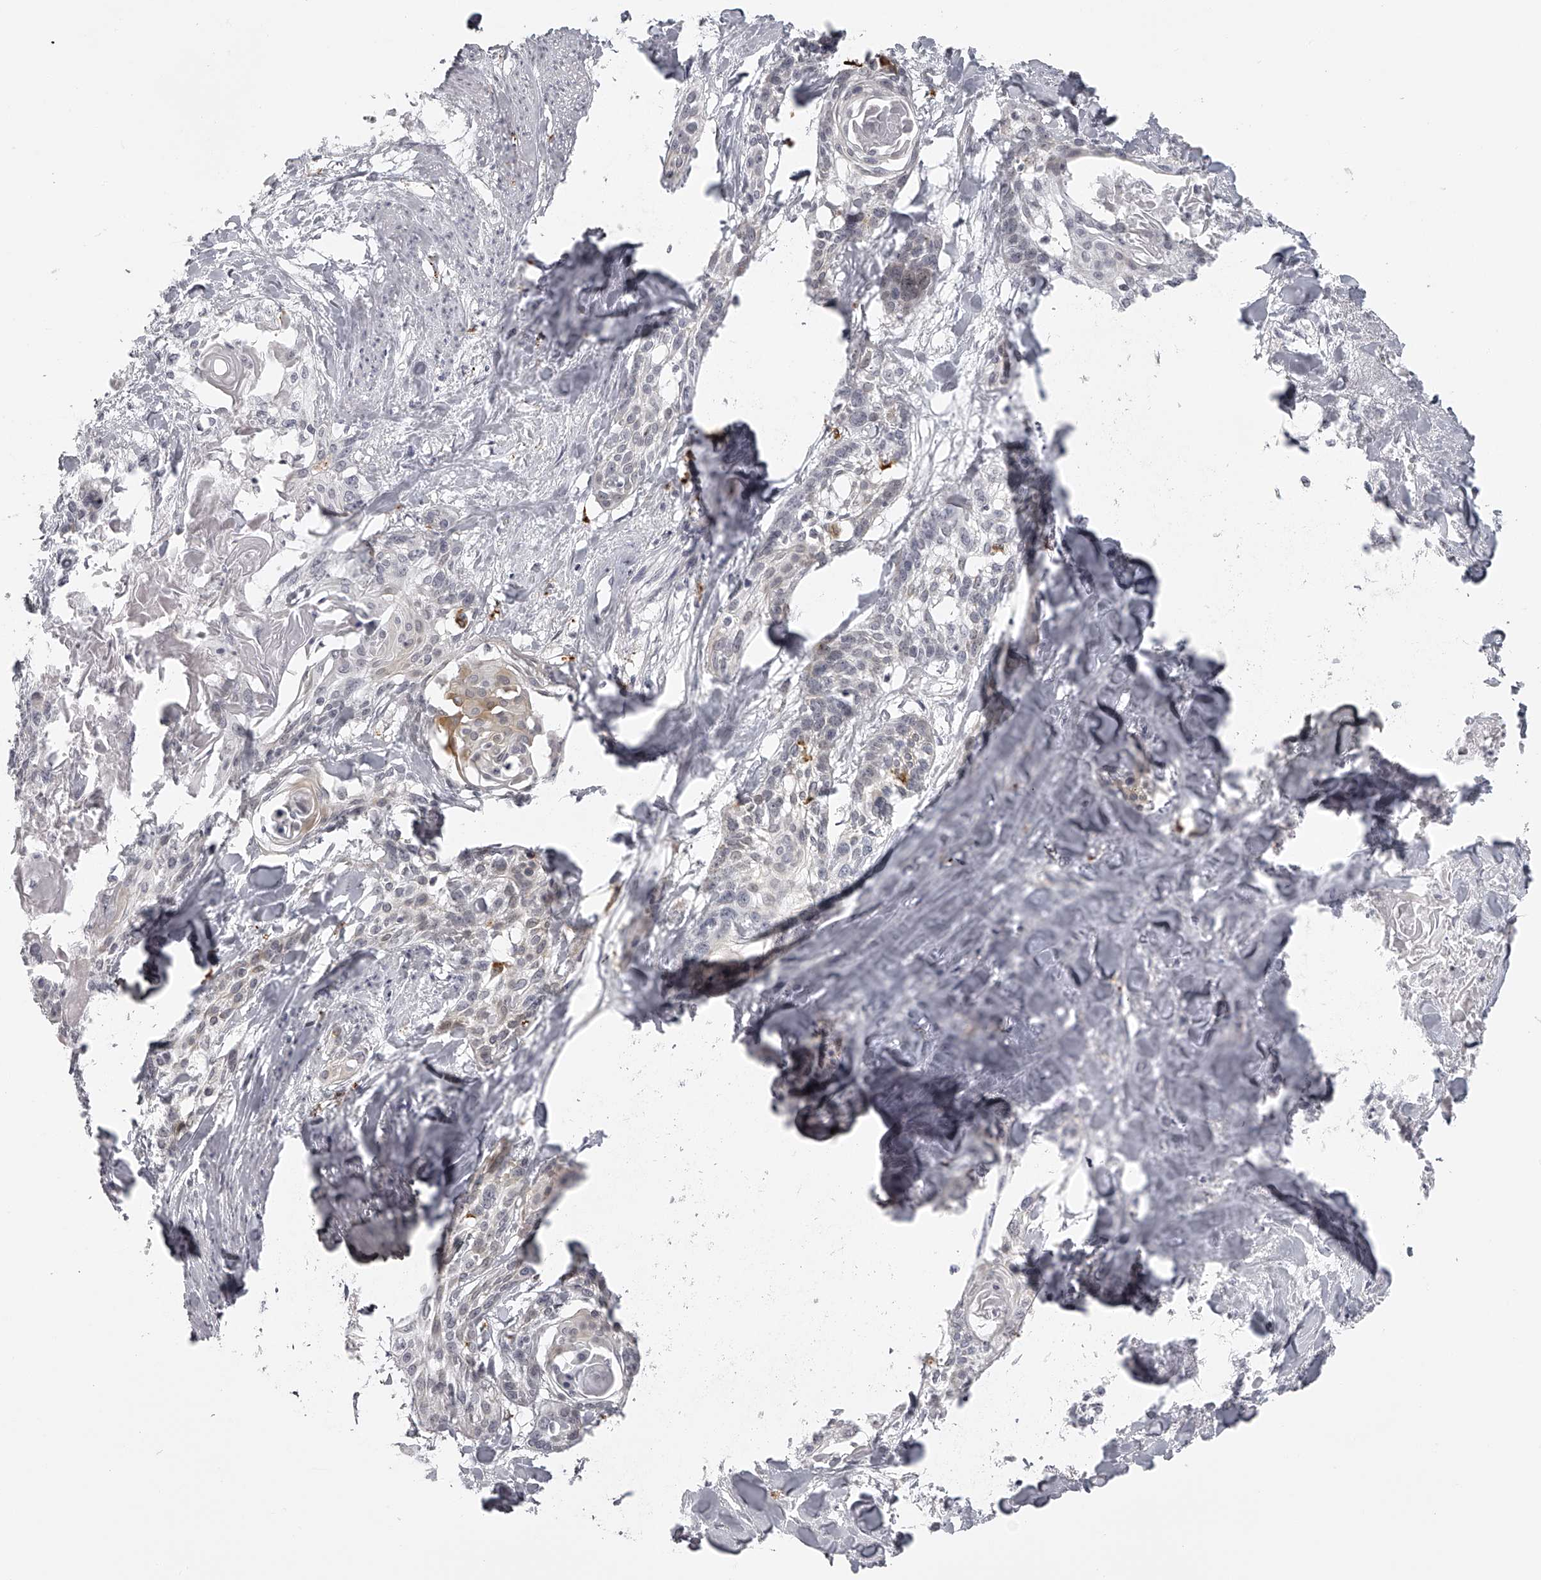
{"staining": {"intensity": "weak", "quantity": "<25%", "location": "cytoplasmic/membranous"}, "tissue": "cervical cancer", "cell_type": "Tumor cells", "image_type": "cancer", "snomed": [{"axis": "morphology", "description": "Squamous cell carcinoma, NOS"}, {"axis": "topography", "description": "Cervix"}], "caption": "Immunohistochemistry image of neoplastic tissue: human cervical cancer stained with DAB demonstrates no significant protein staining in tumor cells.", "gene": "RNF220", "patient": {"sex": "female", "age": 57}}